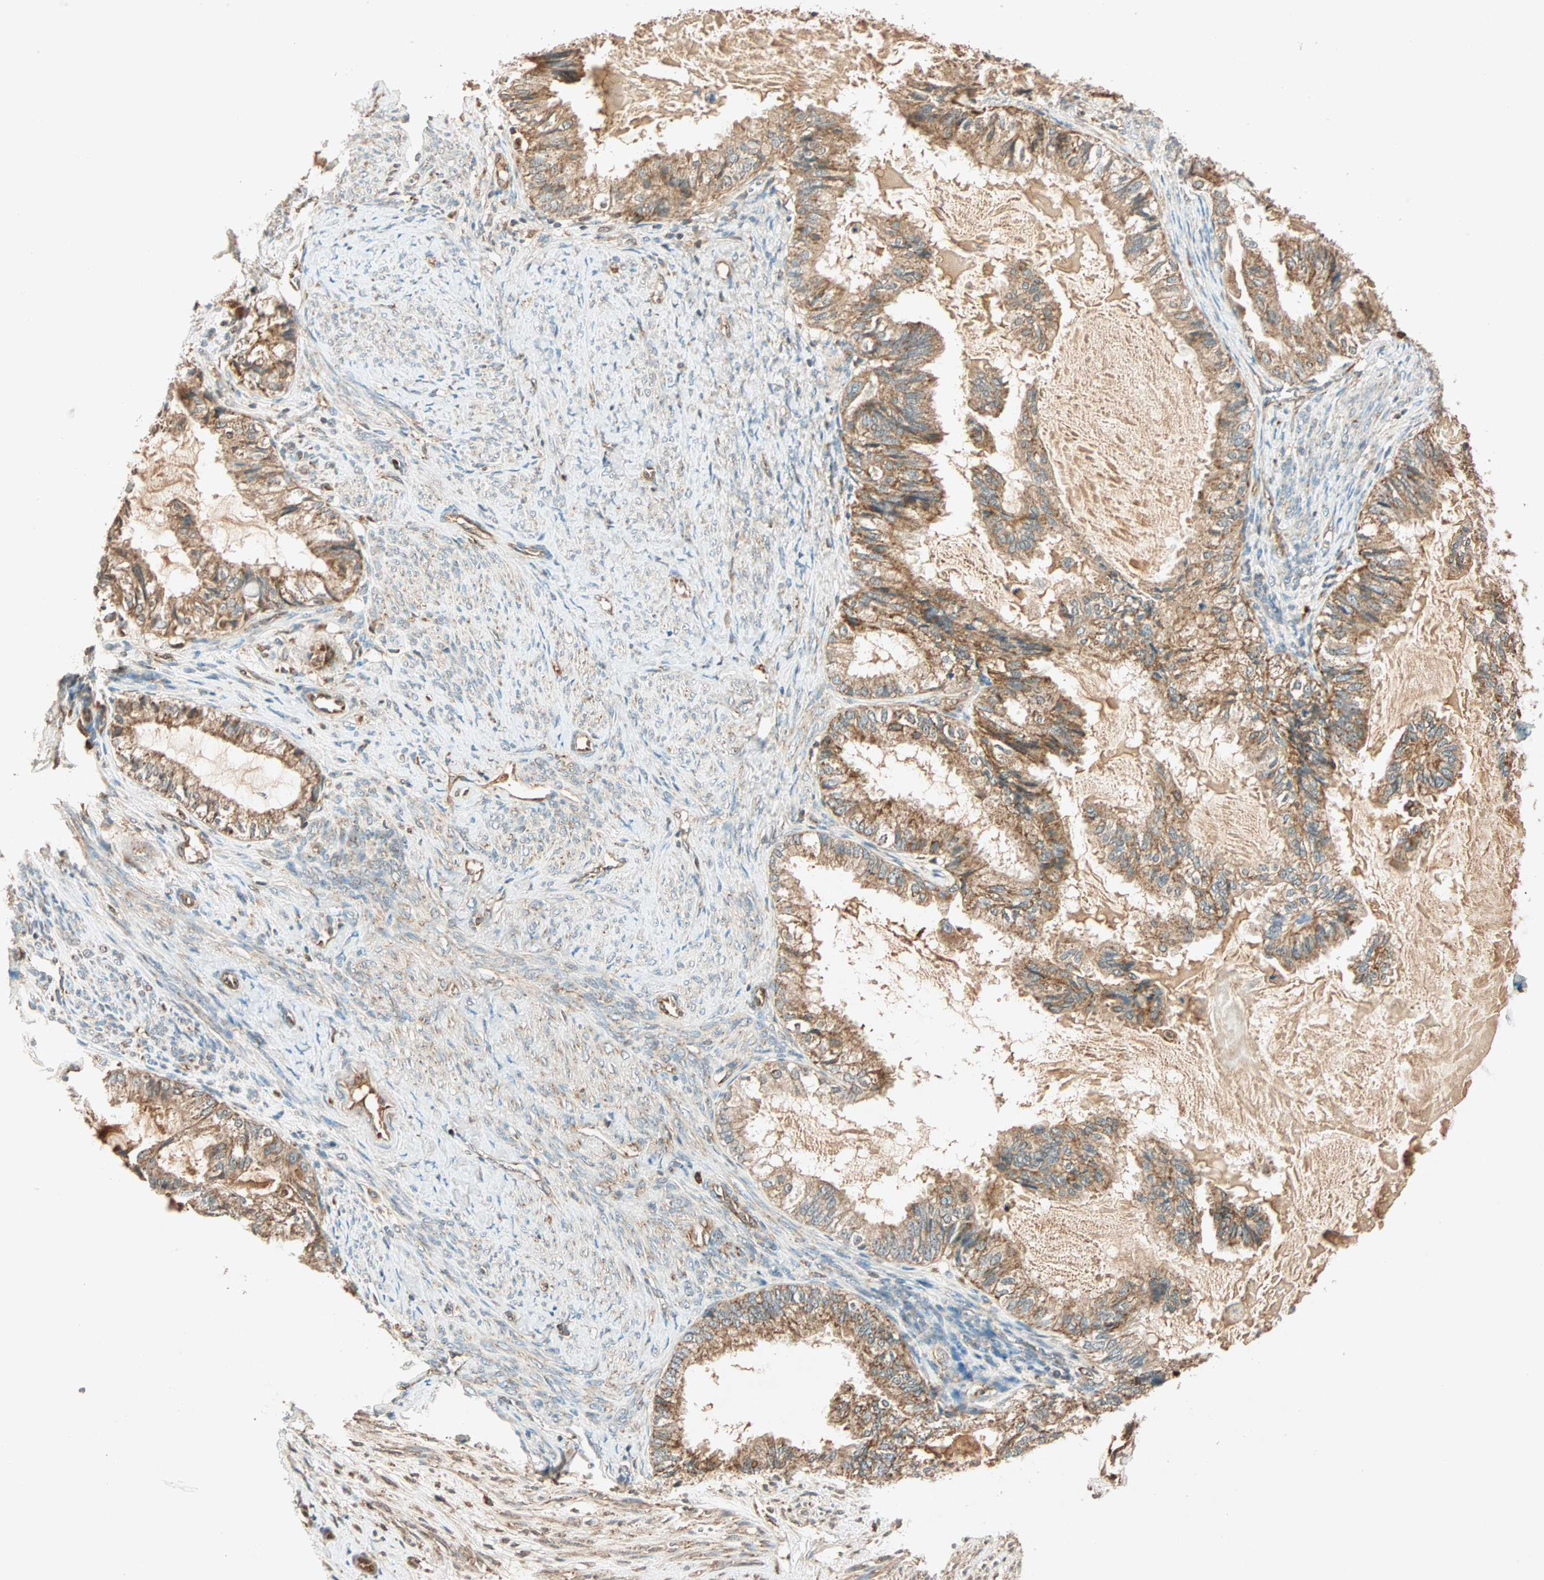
{"staining": {"intensity": "moderate", "quantity": ">75%", "location": "cytoplasmic/membranous"}, "tissue": "cervical cancer", "cell_type": "Tumor cells", "image_type": "cancer", "snomed": [{"axis": "morphology", "description": "Normal tissue, NOS"}, {"axis": "morphology", "description": "Adenocarcinoma, NOS"}, {"axis": "topography", "description": "Cervix"}, {"axis": "topography", "description": "Endometrium"}], "caption": "This is an image of immunohistochemistry (IHC) staining of cervical adenocarcinoma, which shows moderate staining in the cytoplasmic/membranous of tumor cells.", "gene": "MAPK1", "patient": {"sex": "female", "age": 86}}